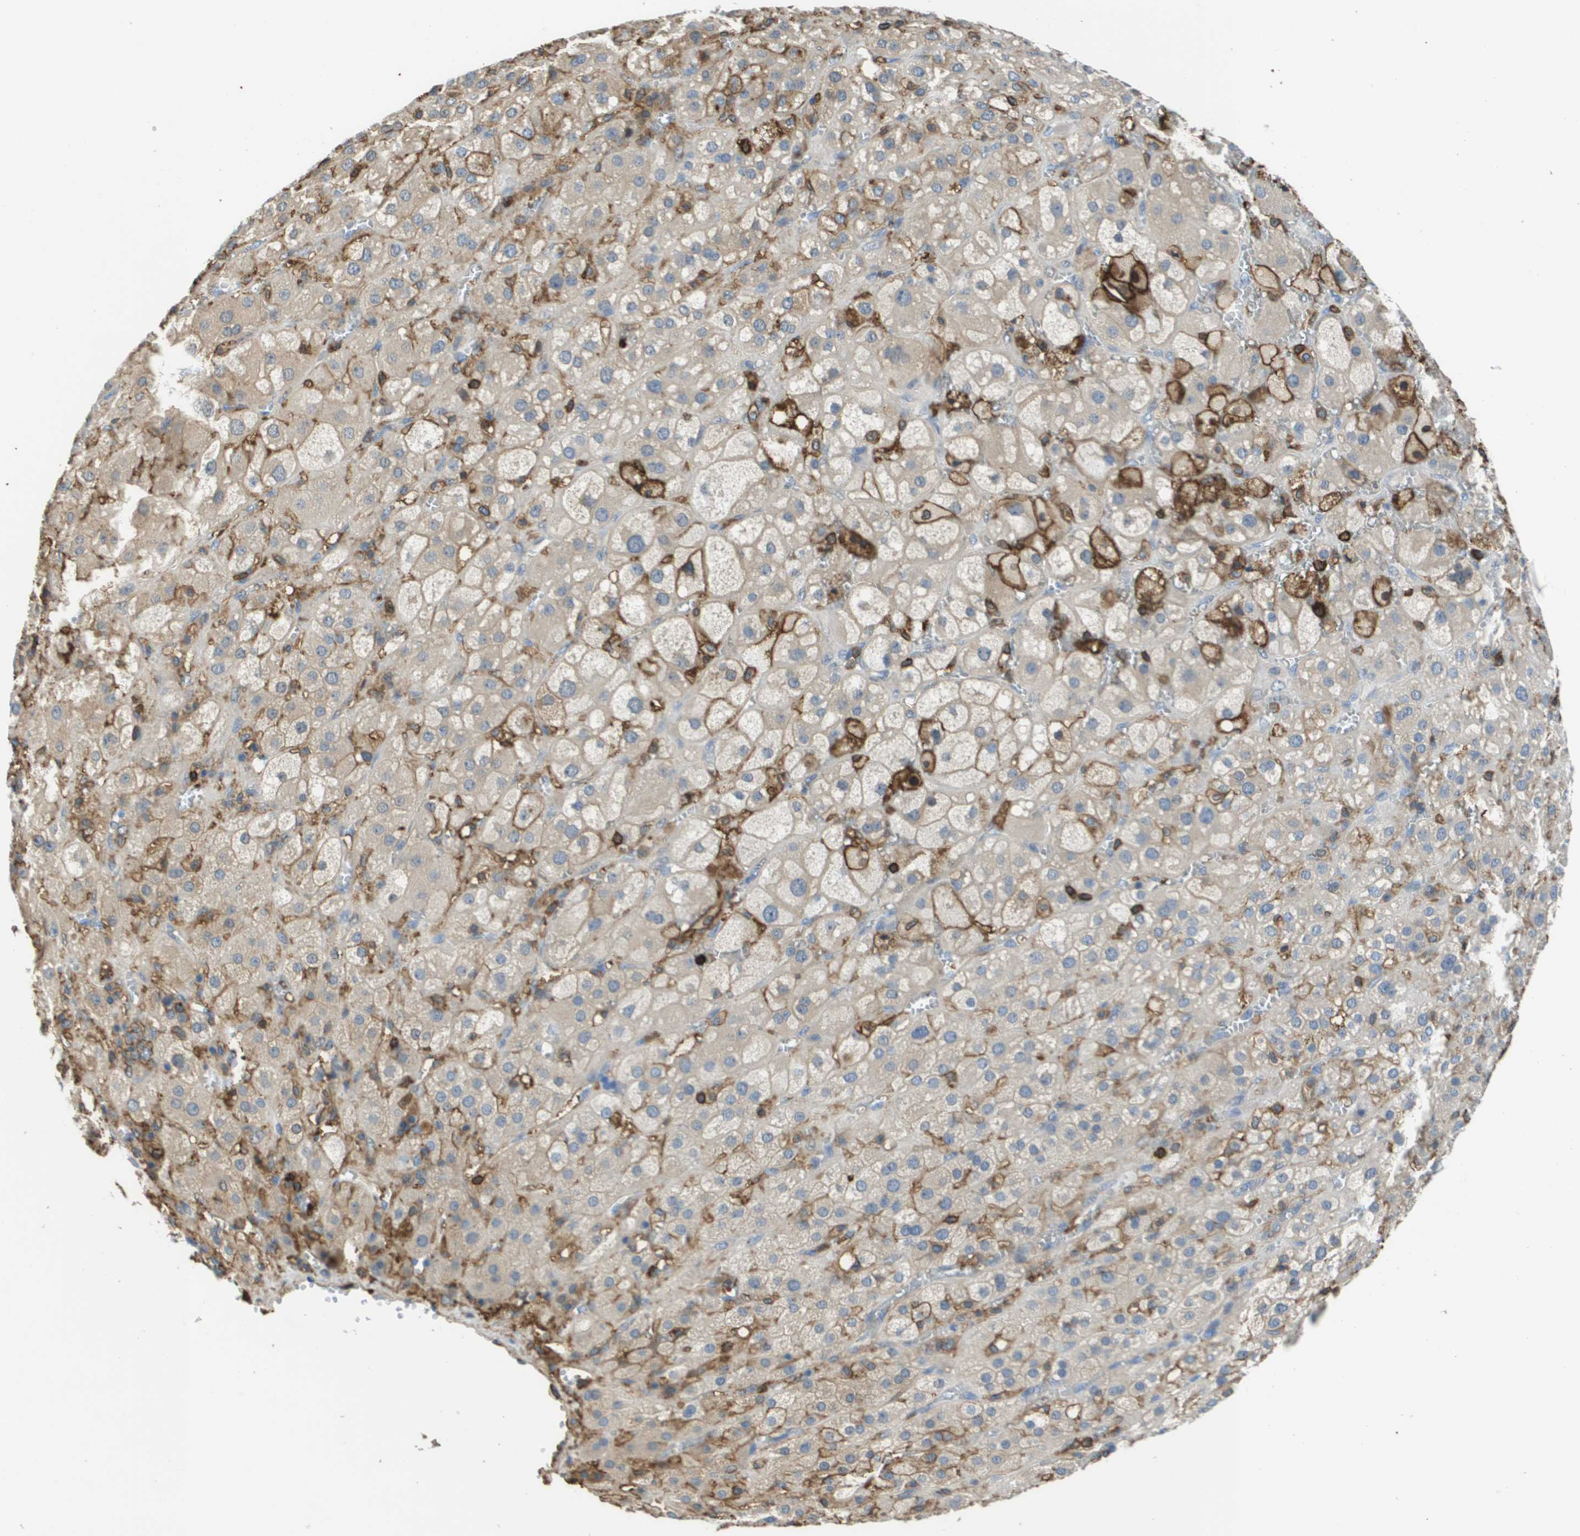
{"staining": {"intensity": "moderate", "quantity": "25%-75%", "location": "cytoplasmic/membranous"}, "tissue": "adrenal gland", "cell_type": "Glandular cells", "image_type": "normal", "snomed": [{"axis": "morphology", "description": "Normal tissue, NOS"}, {"axis": "topography", "description": "Adrenal gland"}], "caption": "Glandular cells reveal medium levels of moderate cytoplasmic/membranous positivity in about 25%-75% of cells in unremarkable adrenal gland.", "gene": "PASK", "patient": {"sex": "female", "age": 47}}